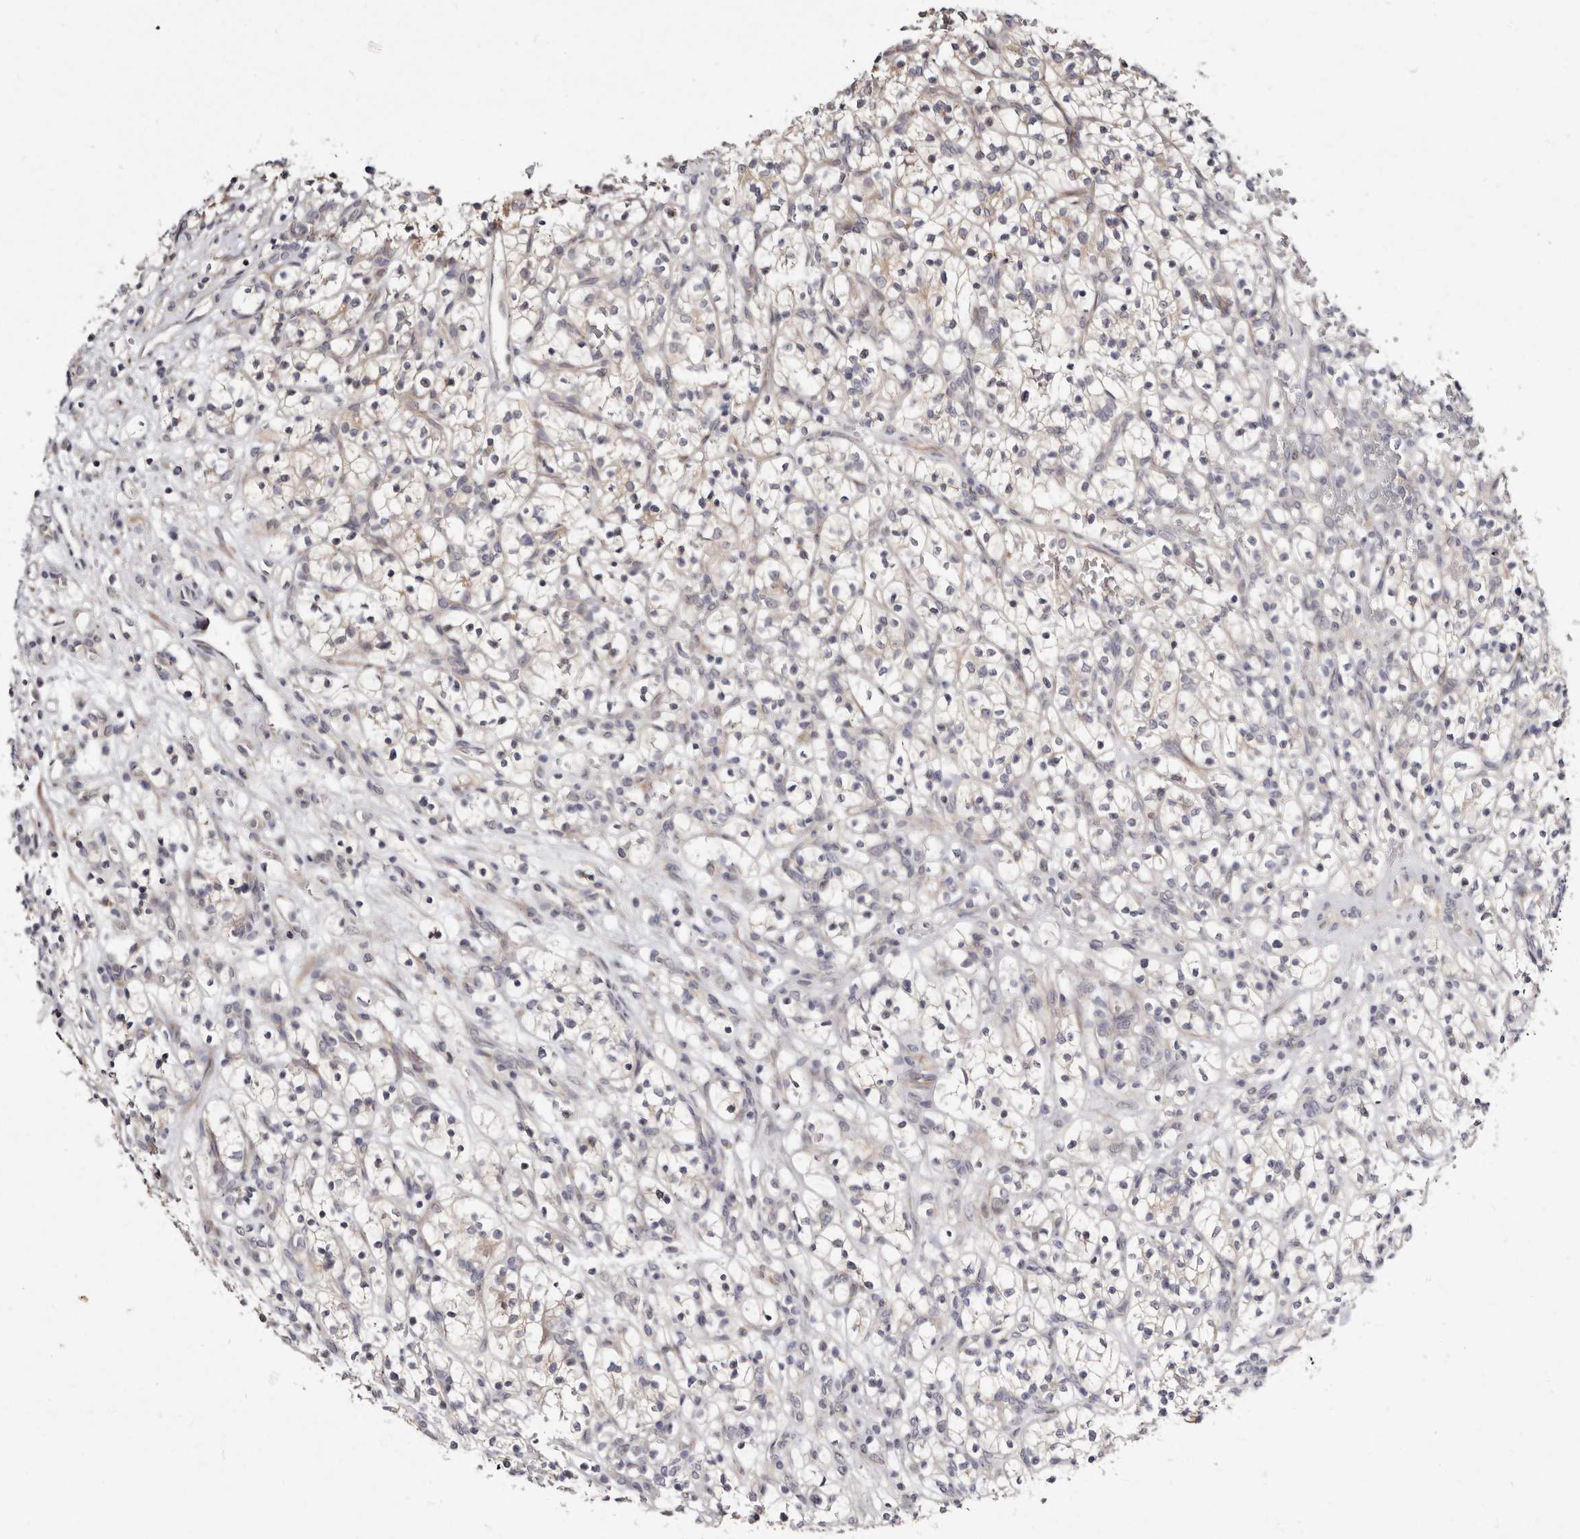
{"staining": {"intensity": "weak", "quantity": "<25%", "location": "cytoplasmic/membranous"}, "tissue": "renal cancer", "cell_type": "Tumor cells", "image_type": "cancer", "snomed": [{"axis": "morphology", "description": "Adenocarcinoma, NOS"}, {"axis": "topography", "description": "Kidney"}], "caption": "A photomicrograph of human renal cancer is negative for staining in tumor cells. The staining was performed using DAB (3,3'-diaminobenzidine) to visualize the protein expression in brown, while the nuclei were stained in blue with hematoxylin (Magnification: 20x).", "gene": "KLHL4", "patient": {"sex": "female", "age": 57}}